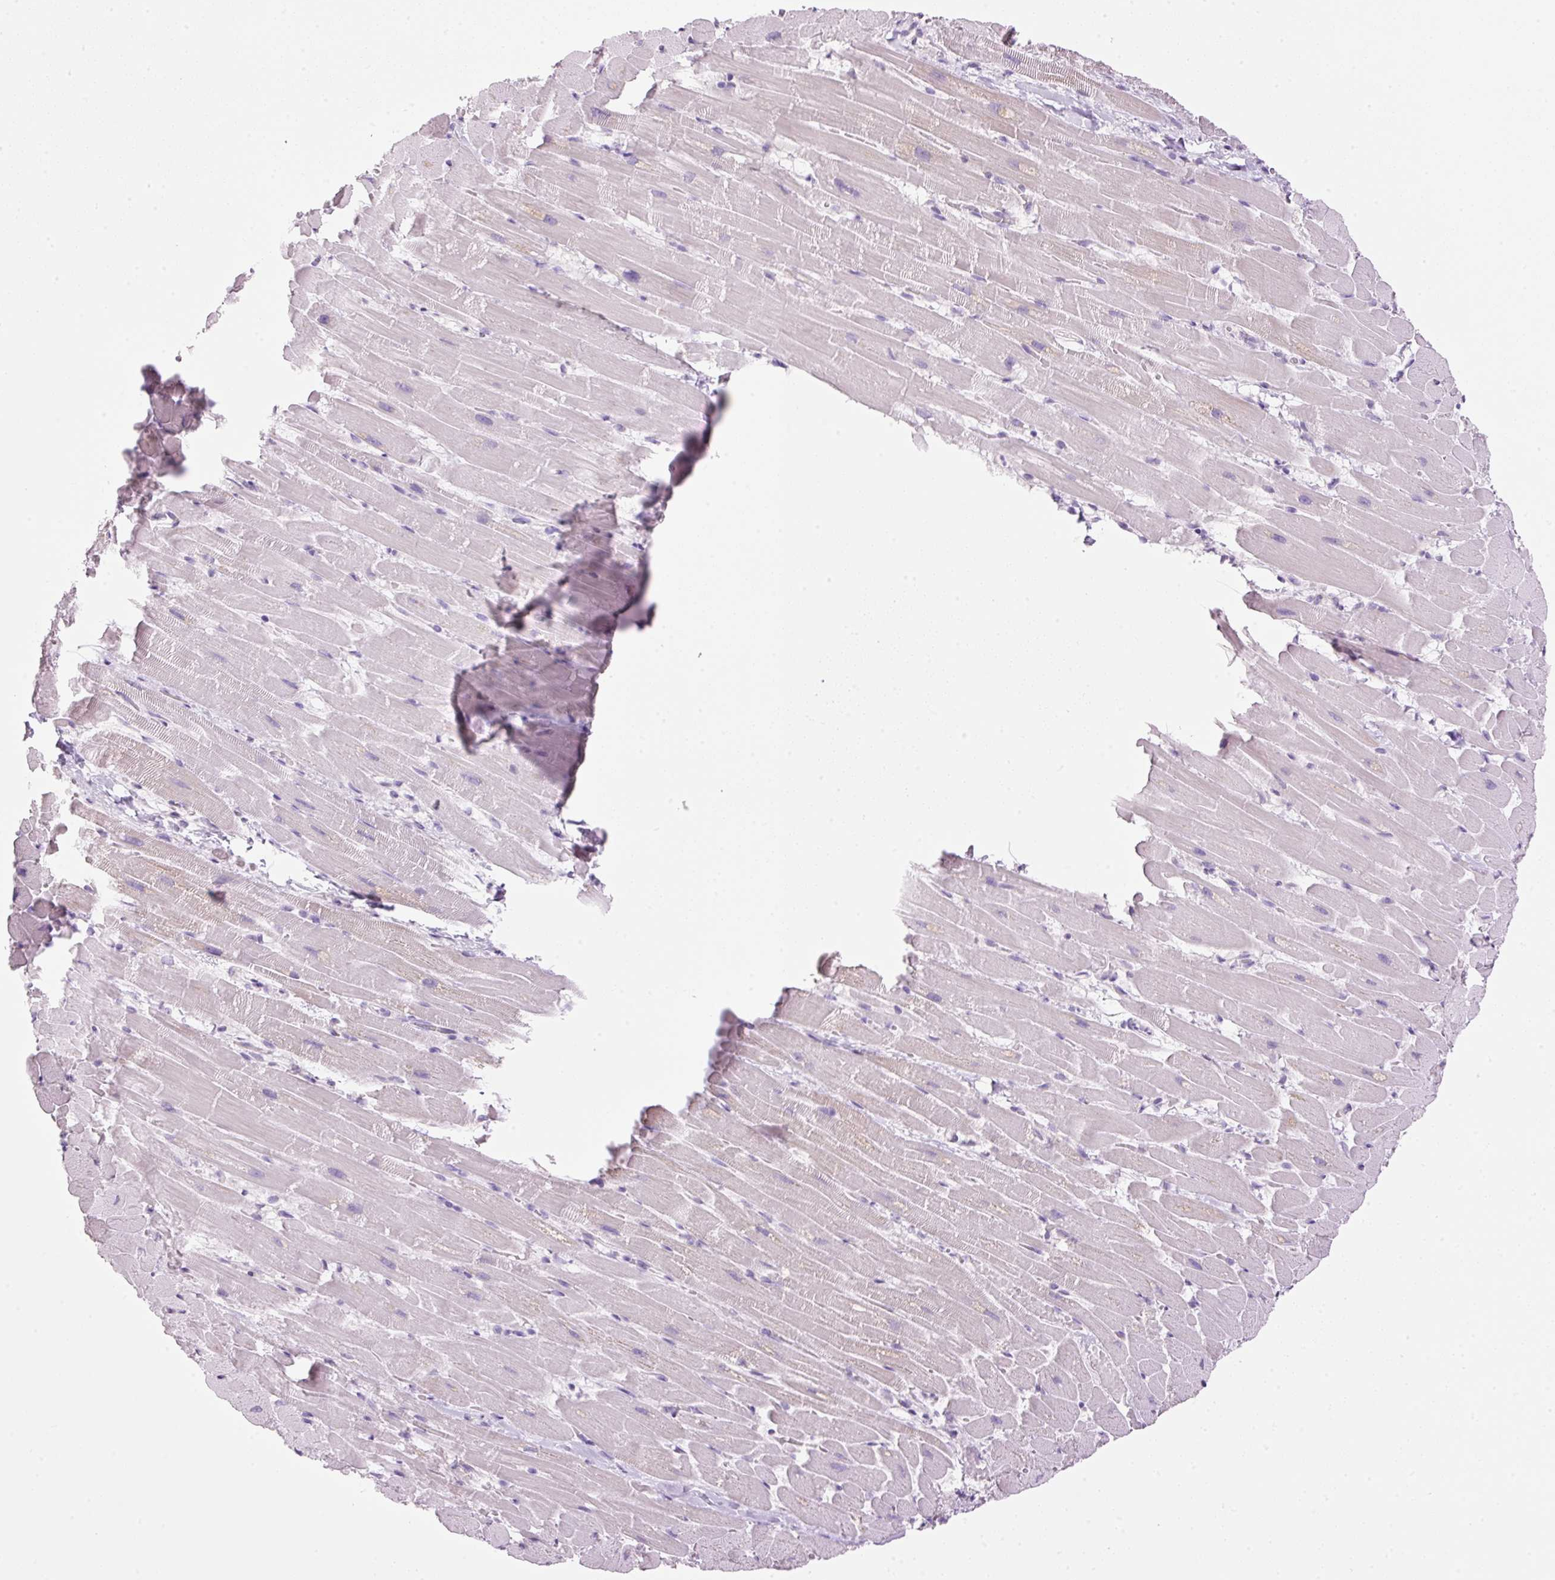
{"staining": {"intensity": "moderate", "quantity": "<25%", "location": "cytoplasmic/membranous"}, "tissue": "heart muscle", "cell_type": "Cardiomyocytes", "image_type": "normal", "snomed": [{"axis": "morphology", "description": "Normal tissue, NOS"}, {"axis": "topography", "description": "Heart"}], "caption": "Heart muscle stained with DAB (3,3'-diaminobenzidine) immunohistochemistry (IHC) demonstrates low levels of moderate cytoplasmic/membranous expression in about <25% of cardiomyocytes. (DAB (3,3'-diaminobenzidine) = brown stain, brightfield microscopy at high magnification).", "gene": "SRC", "patient": {"sex": "male", "age": 37}}